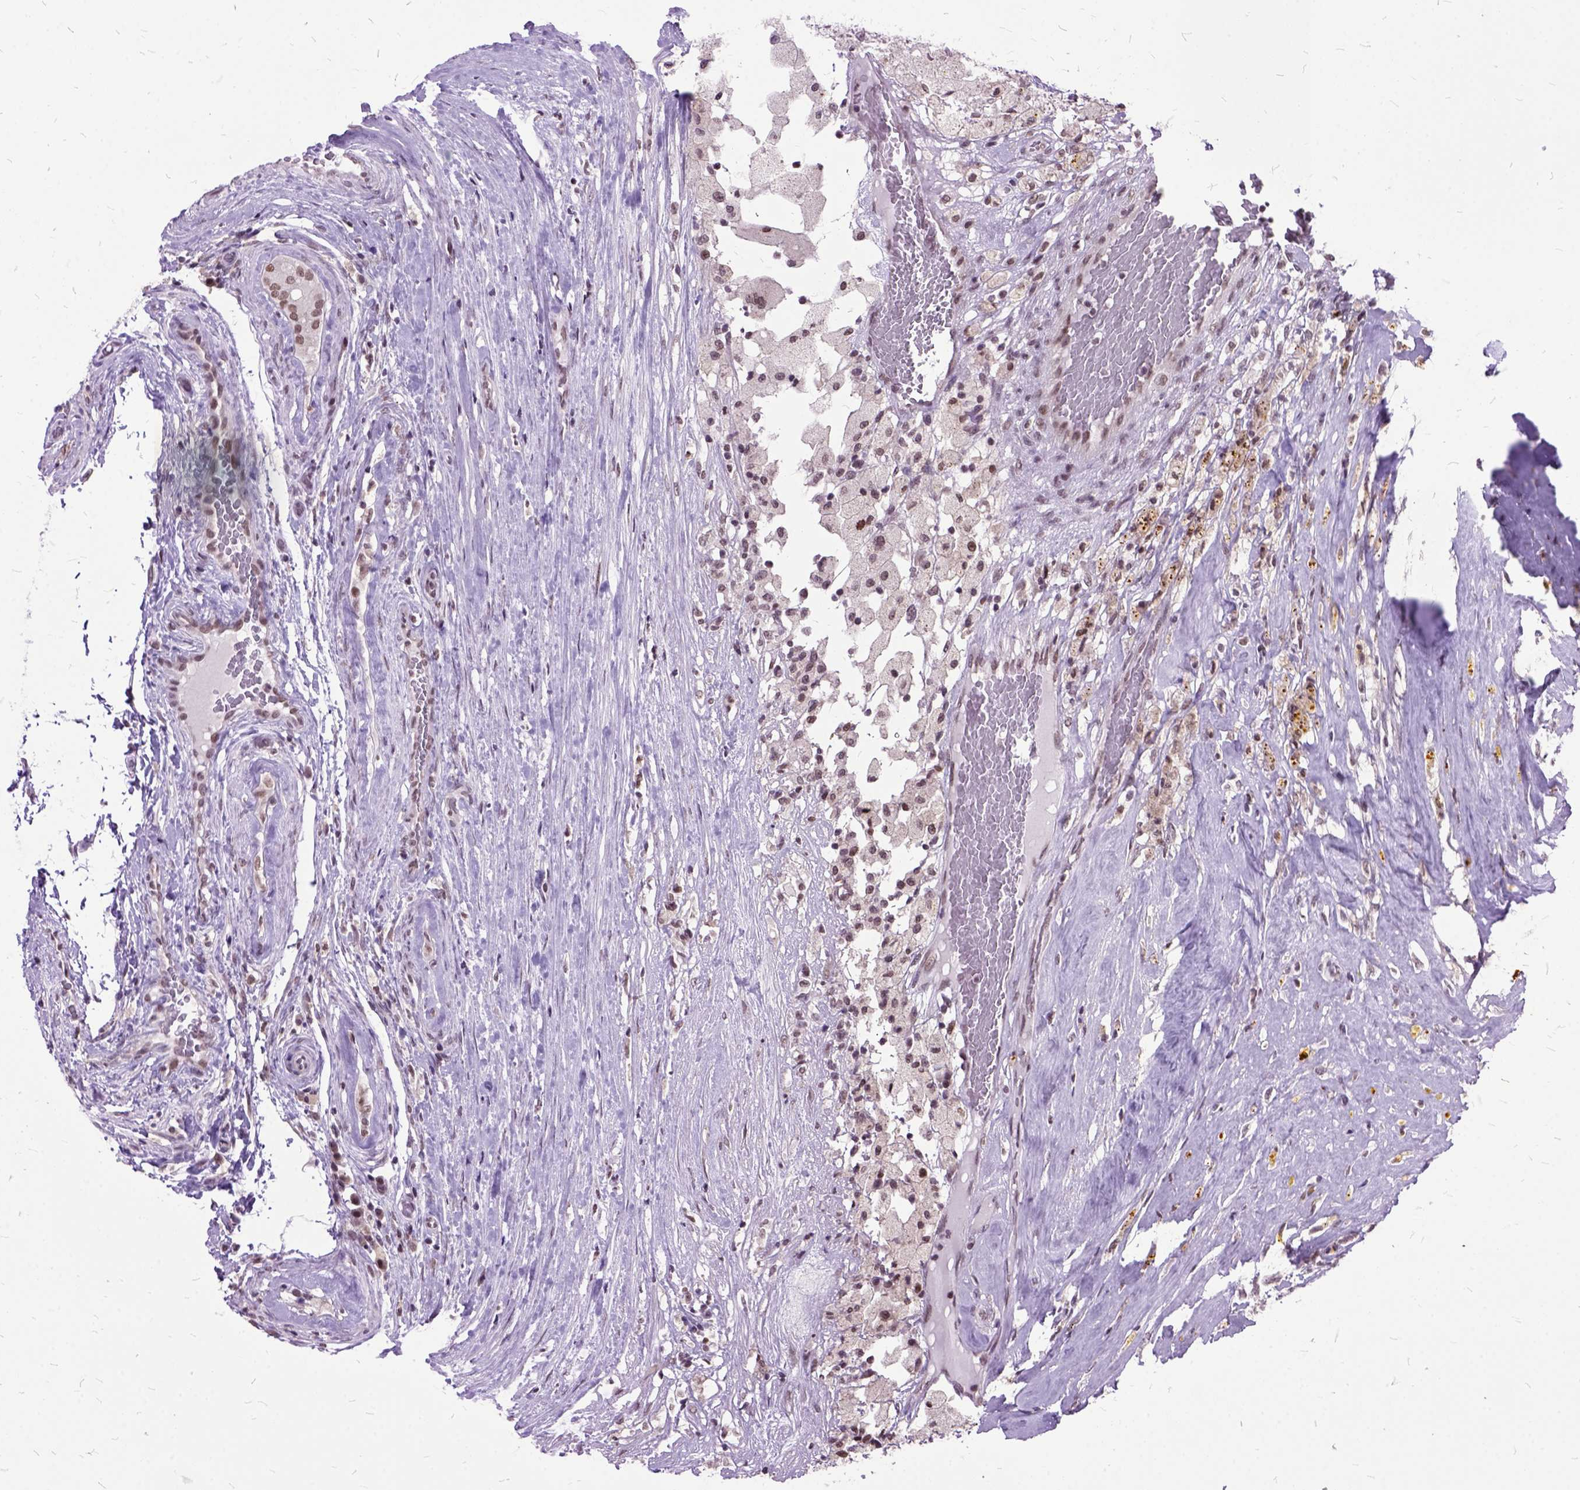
{"staining": {"intensity": "moderate", "quantity": ">75%", "location": "nuclear"}, "tissue": "testis cancer", "cell_type": "Tumor cells", "image_type": "cancer", "snomed": [{"axis": "morphology", "description": "Seminoma, NOS"}, {"axis": "morphology", "description": "Carcinoma, Embryonal, NOS"}, {"axis": "topography", "description": "Testis"}], "caption": "The photomicrograph demonstrates a brown stain indicating the presence of a protein in the nuclear of tumor cells in testis cancer (seminoma).", "gene": "ORC5", "patient": {"sex": "male", "age": 41}}